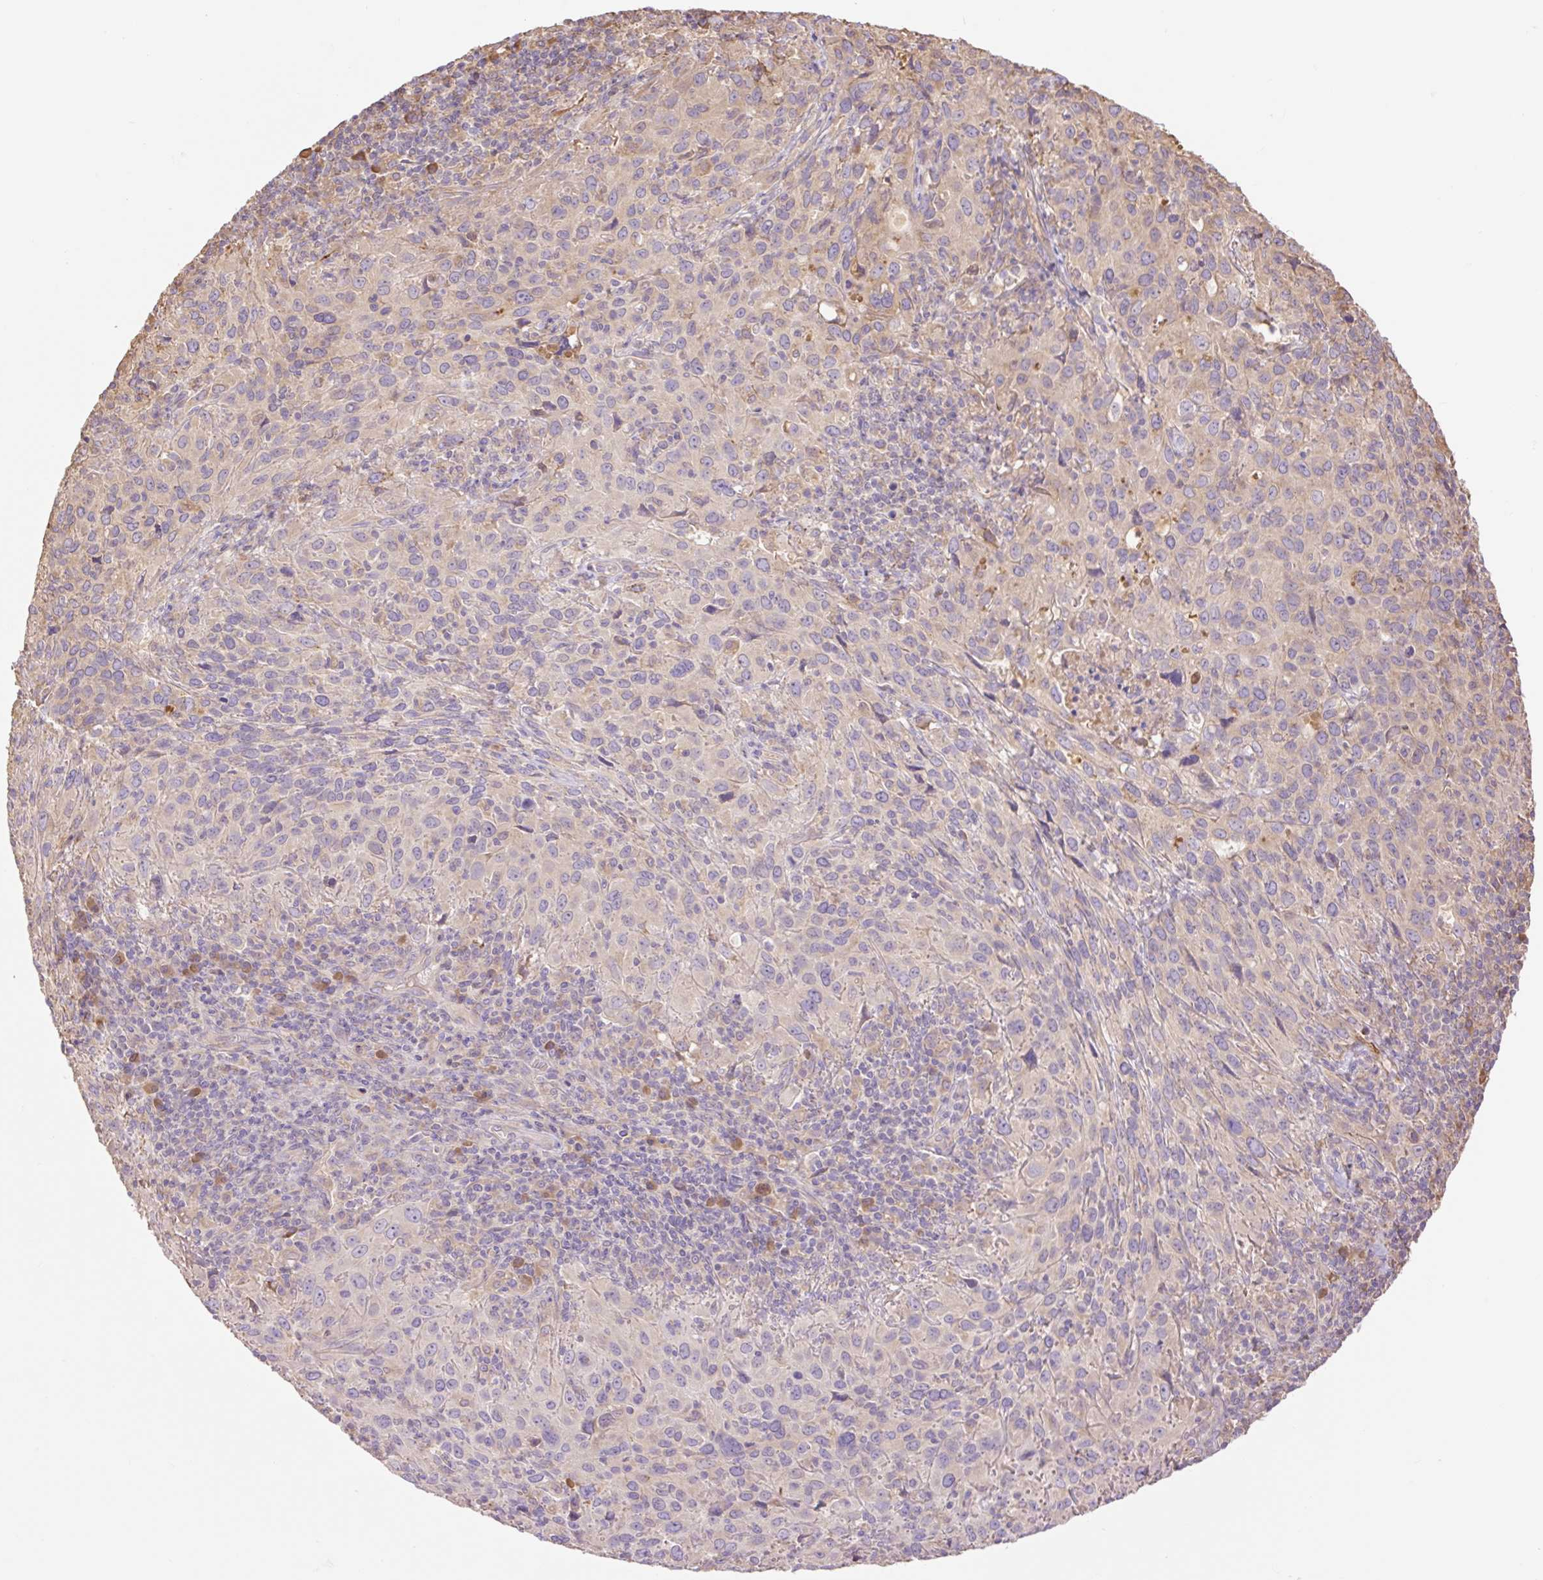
{"staining": {"intensity": "weak", "quantity": "25%-75%", "location": "cytoplasmic/membranous"}, "tissue": "cervical cancer", "cell_type": "Tumor cells", "image_type": "cancer", "snomed": [{"axis": "morphology", "description": "Squamous cell carcinoma, NOS"}, {"axis": "topography", "description": "Cervix"}], "caption": "Weak cytoplasmic/membranous protein positivity is identified in about 25%-75% of tumor cells in cervical cancer (squamous cell carcinoma).", "gene": "DESI1", "patient": {"sex": "female", "age": 51}}